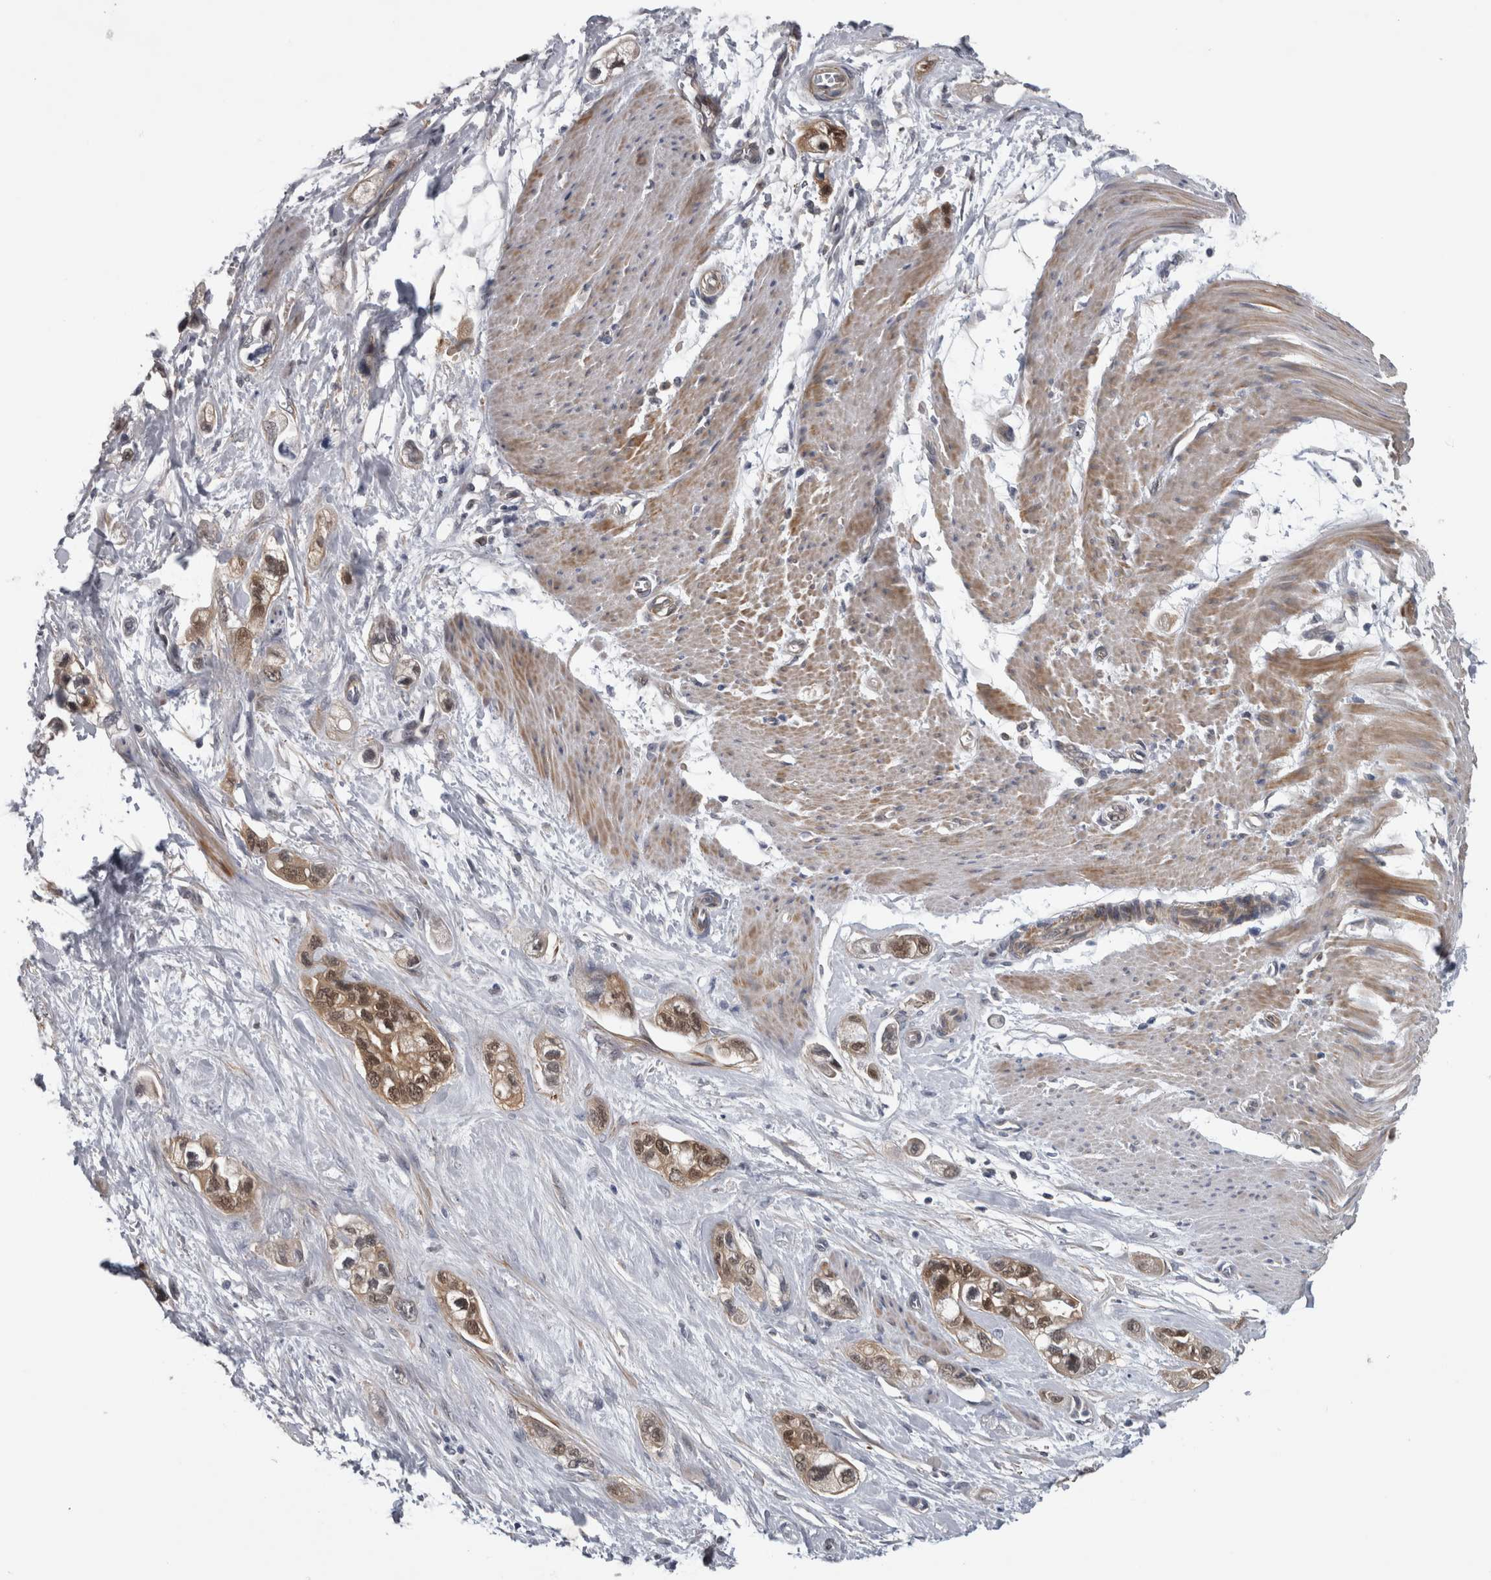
{"staining": {"intensity": "moderate", "quantity": ">75%", "location": "cytoplasmic/membranous,nuclear"}, "tissue": "pancreatic cancer", "cell_type": "Tumor cells", "image_type": "cancer", "snomed": [{"axis": "morphology", "description": "Adenocarcinoma, NOS"}, {"axis": "topography", "description": "Pancreas"}], "caption": "Brown immunohistochemical staining in pancreatic cancer (adenocarcinoma) displays moderate cytoplasmic/membranous and nuclear expression in about >75% of tumor cells.", "gene": "NAPRT", "patient": {"sex": "male", "age": 74}}